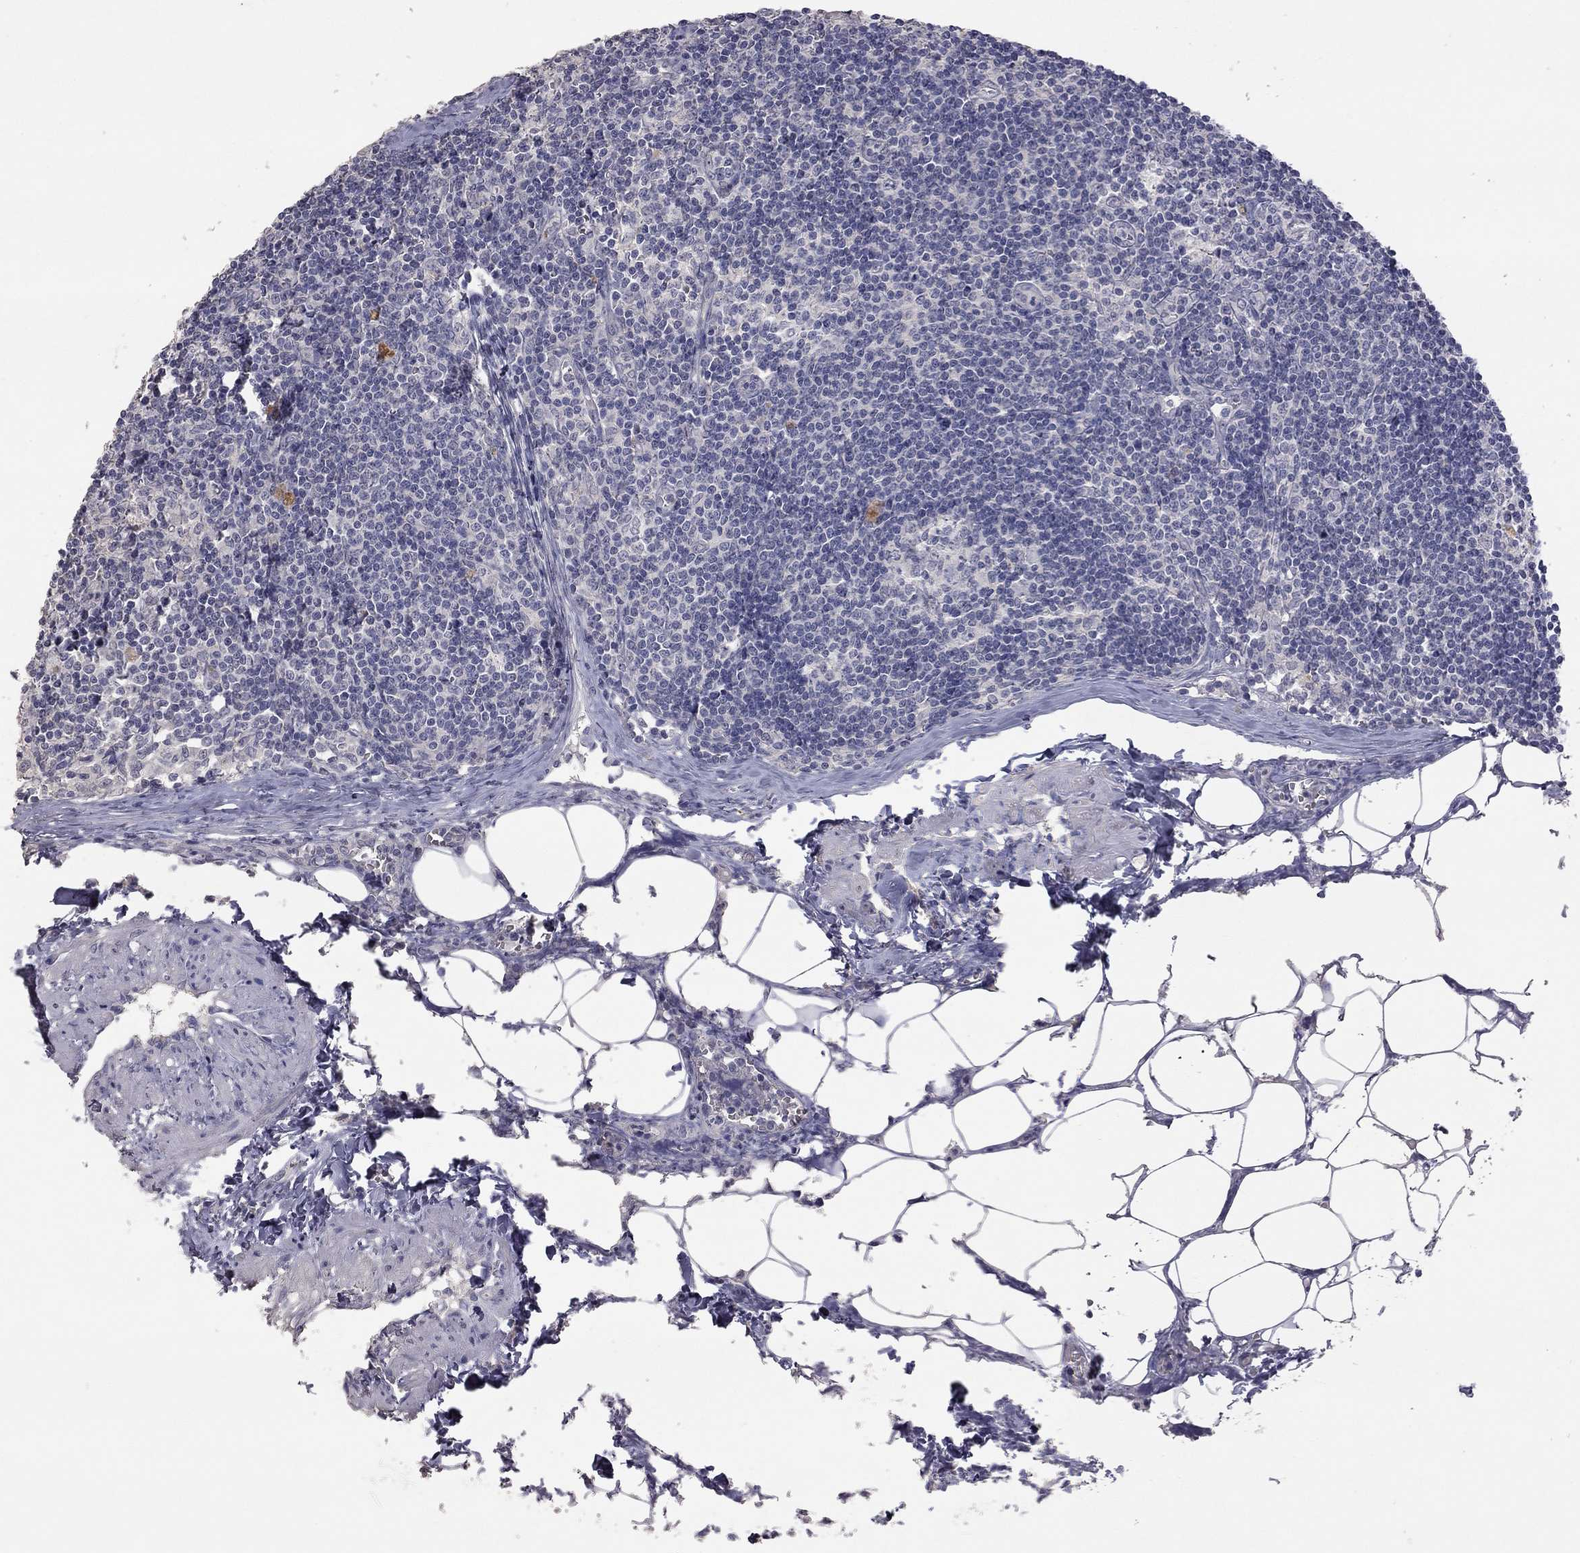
{"staining": {"intensity": "negative", "quantity": "none", "location": "none"}, "tissue": "lymph node", "cell_type": "Germinal center cells", "image_type": "normal", "snomed": [{"axis": "morphology", "description": "Normal tissue, NOS"}, {"axis": "topography", "description": "Lymph node"}], "caption": "The photomicrograph demonstrates no staining of germinal center cells in normal lymph node.", "gene": "SYT12", "patient": {"sex": "female", "age": 51}}